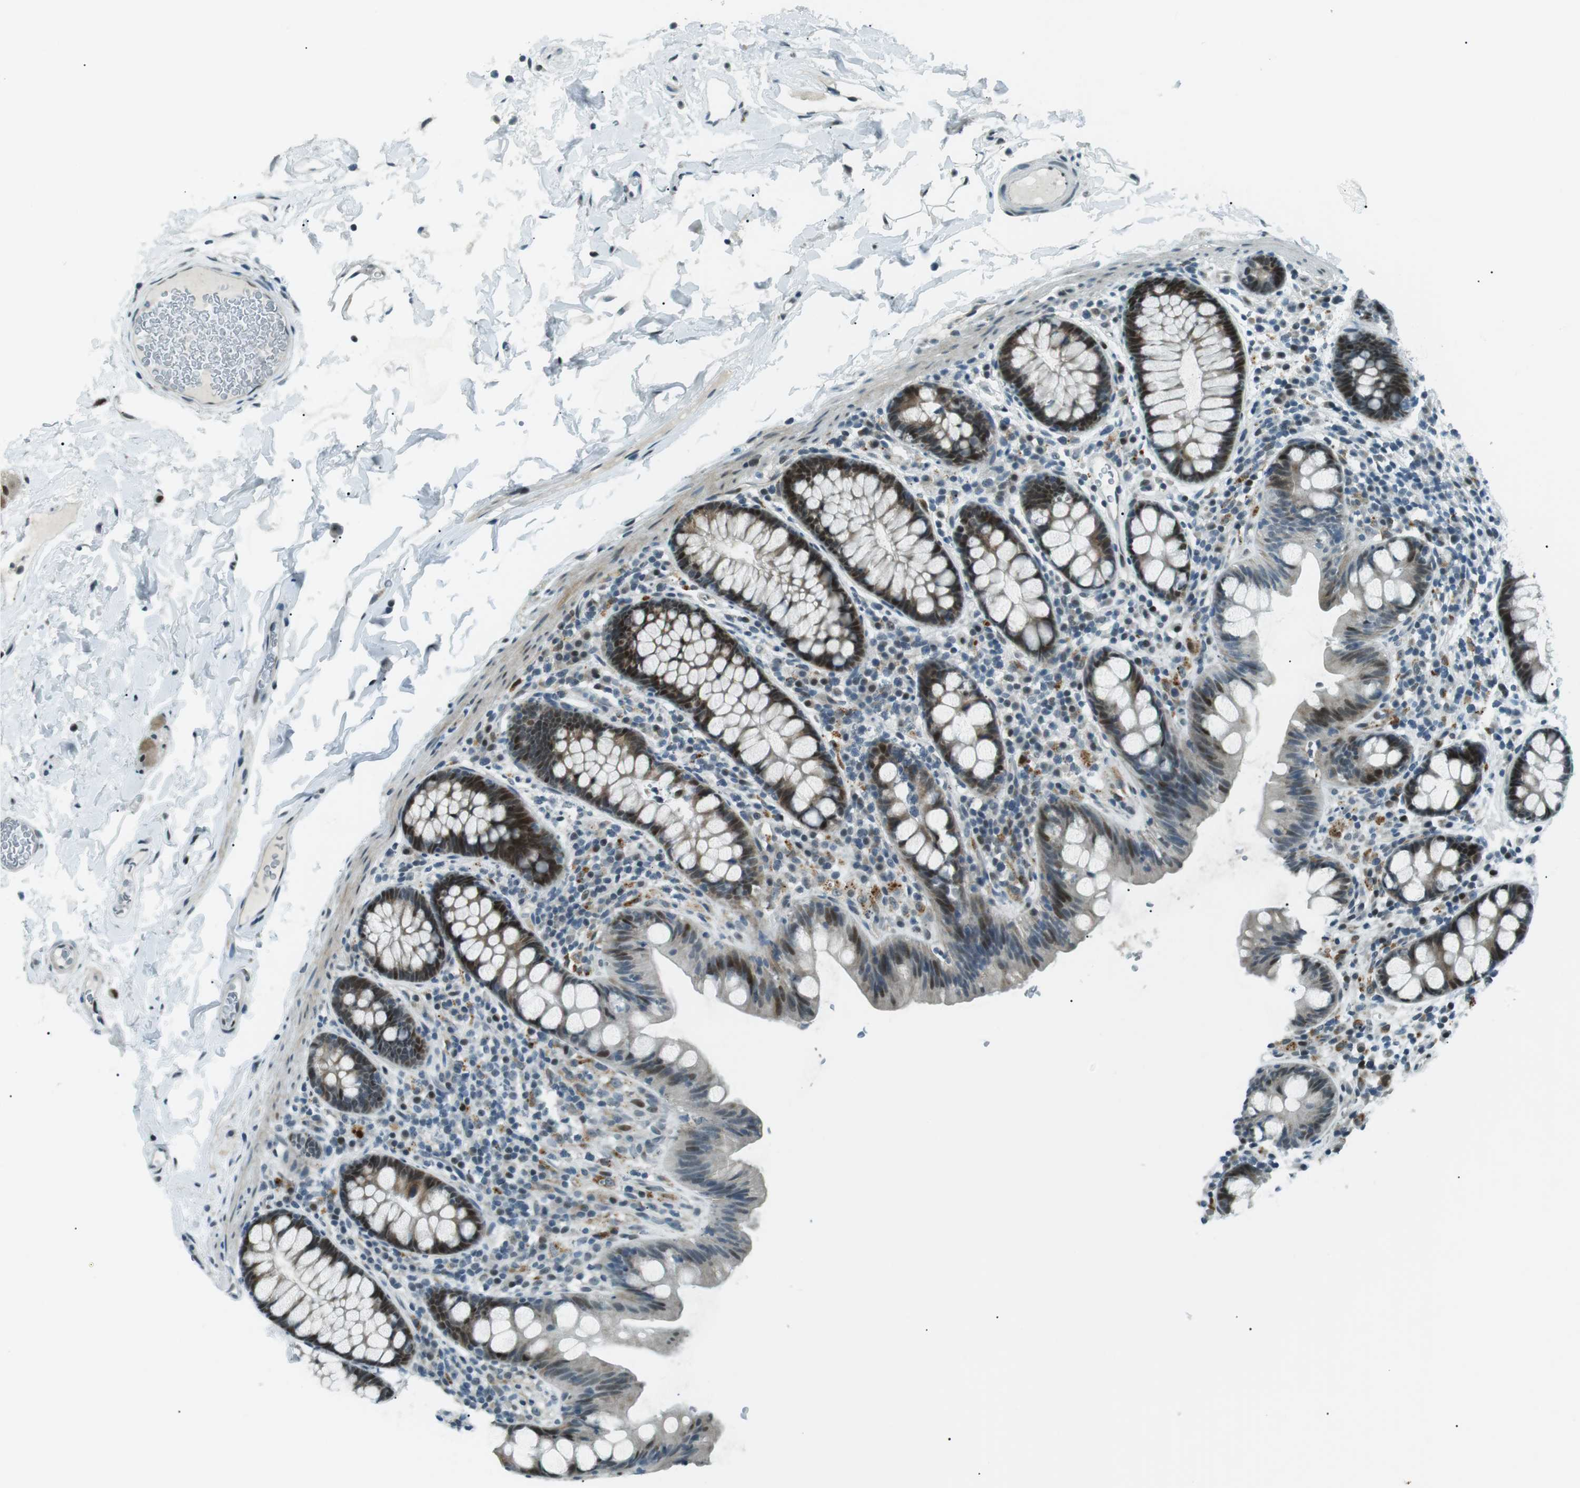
{"staining": {"intensity": "weak", "quantity": "25%-75%", "location": "nuclear"}, "tissue": "colon", "cell_type": "Endothelial cells", "image_type": "normal", "snomed": [{"axis": "morphology", "description": "Normal tissue, NOS"}, {"axis": "topography", "description": "Colon"}], "caption": "Unremarkable colon was stained to show a protein in brown. There is low levels of weak nuclear expression in approximately 25%-75% of endothelial cells.", "gene": "PJA1", "patient": {"sex": "female", "age": 80}}